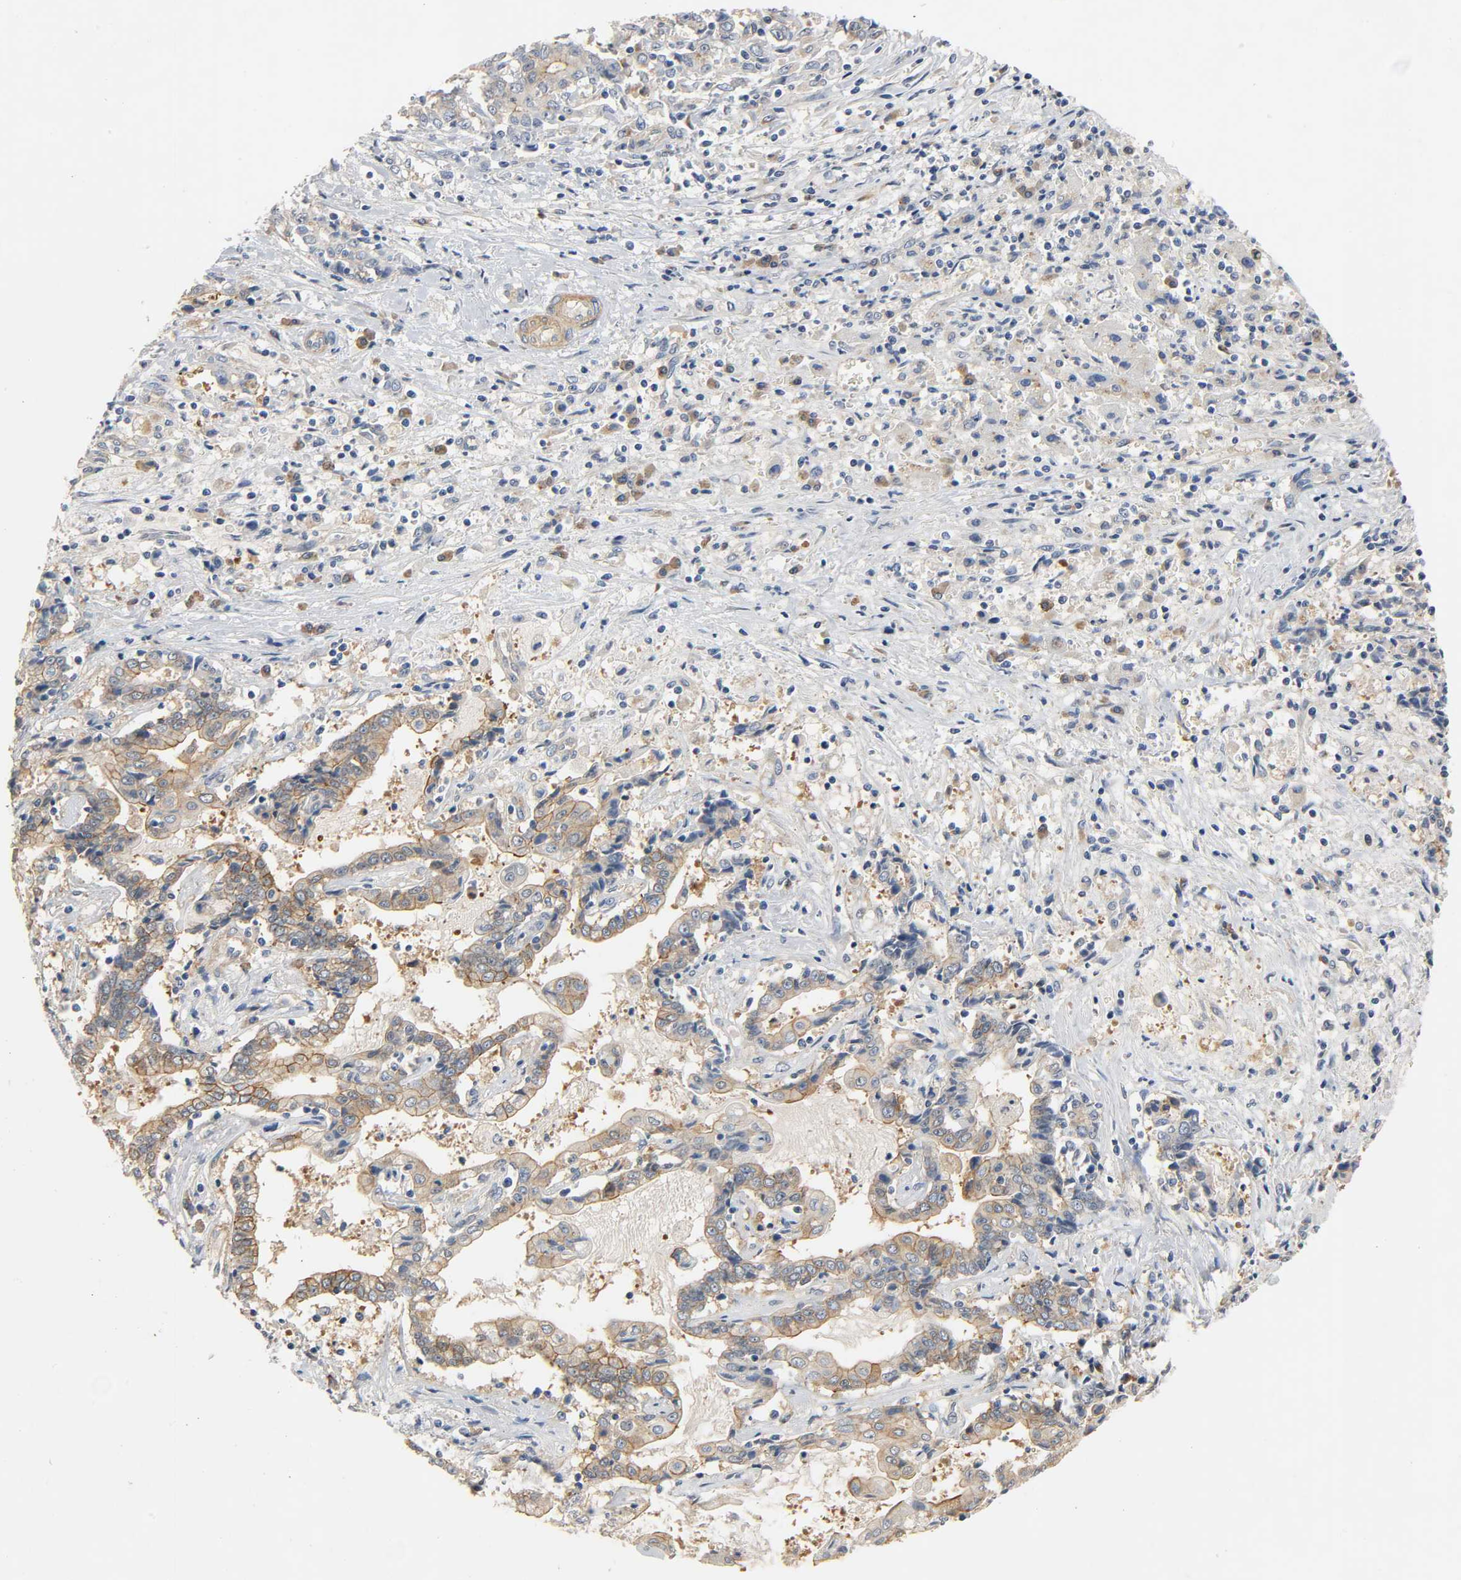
{"staining": {"intensity": "moderate", "quantity": ">75%", "location": "cytoplasmic/membranous"}, "tissue": "liver cancer", "cell_type": "Tumor cells", "image_type": "cancer", "snomed": [{"axis": "morphology", "description": "Cholangiocarcinoma"}, {"axis": "topography", "description": "Liver"}], "caption": "Moderate cytoplasmic/membranous staining is seen in about >75% of tumor cells in liver cholangiocarcinoma. The protein of interest is shown in brown color, while the nuclei are stained blue.", "gene": "ARPC1A", "patient": {"sex": "male", "age": 57}}